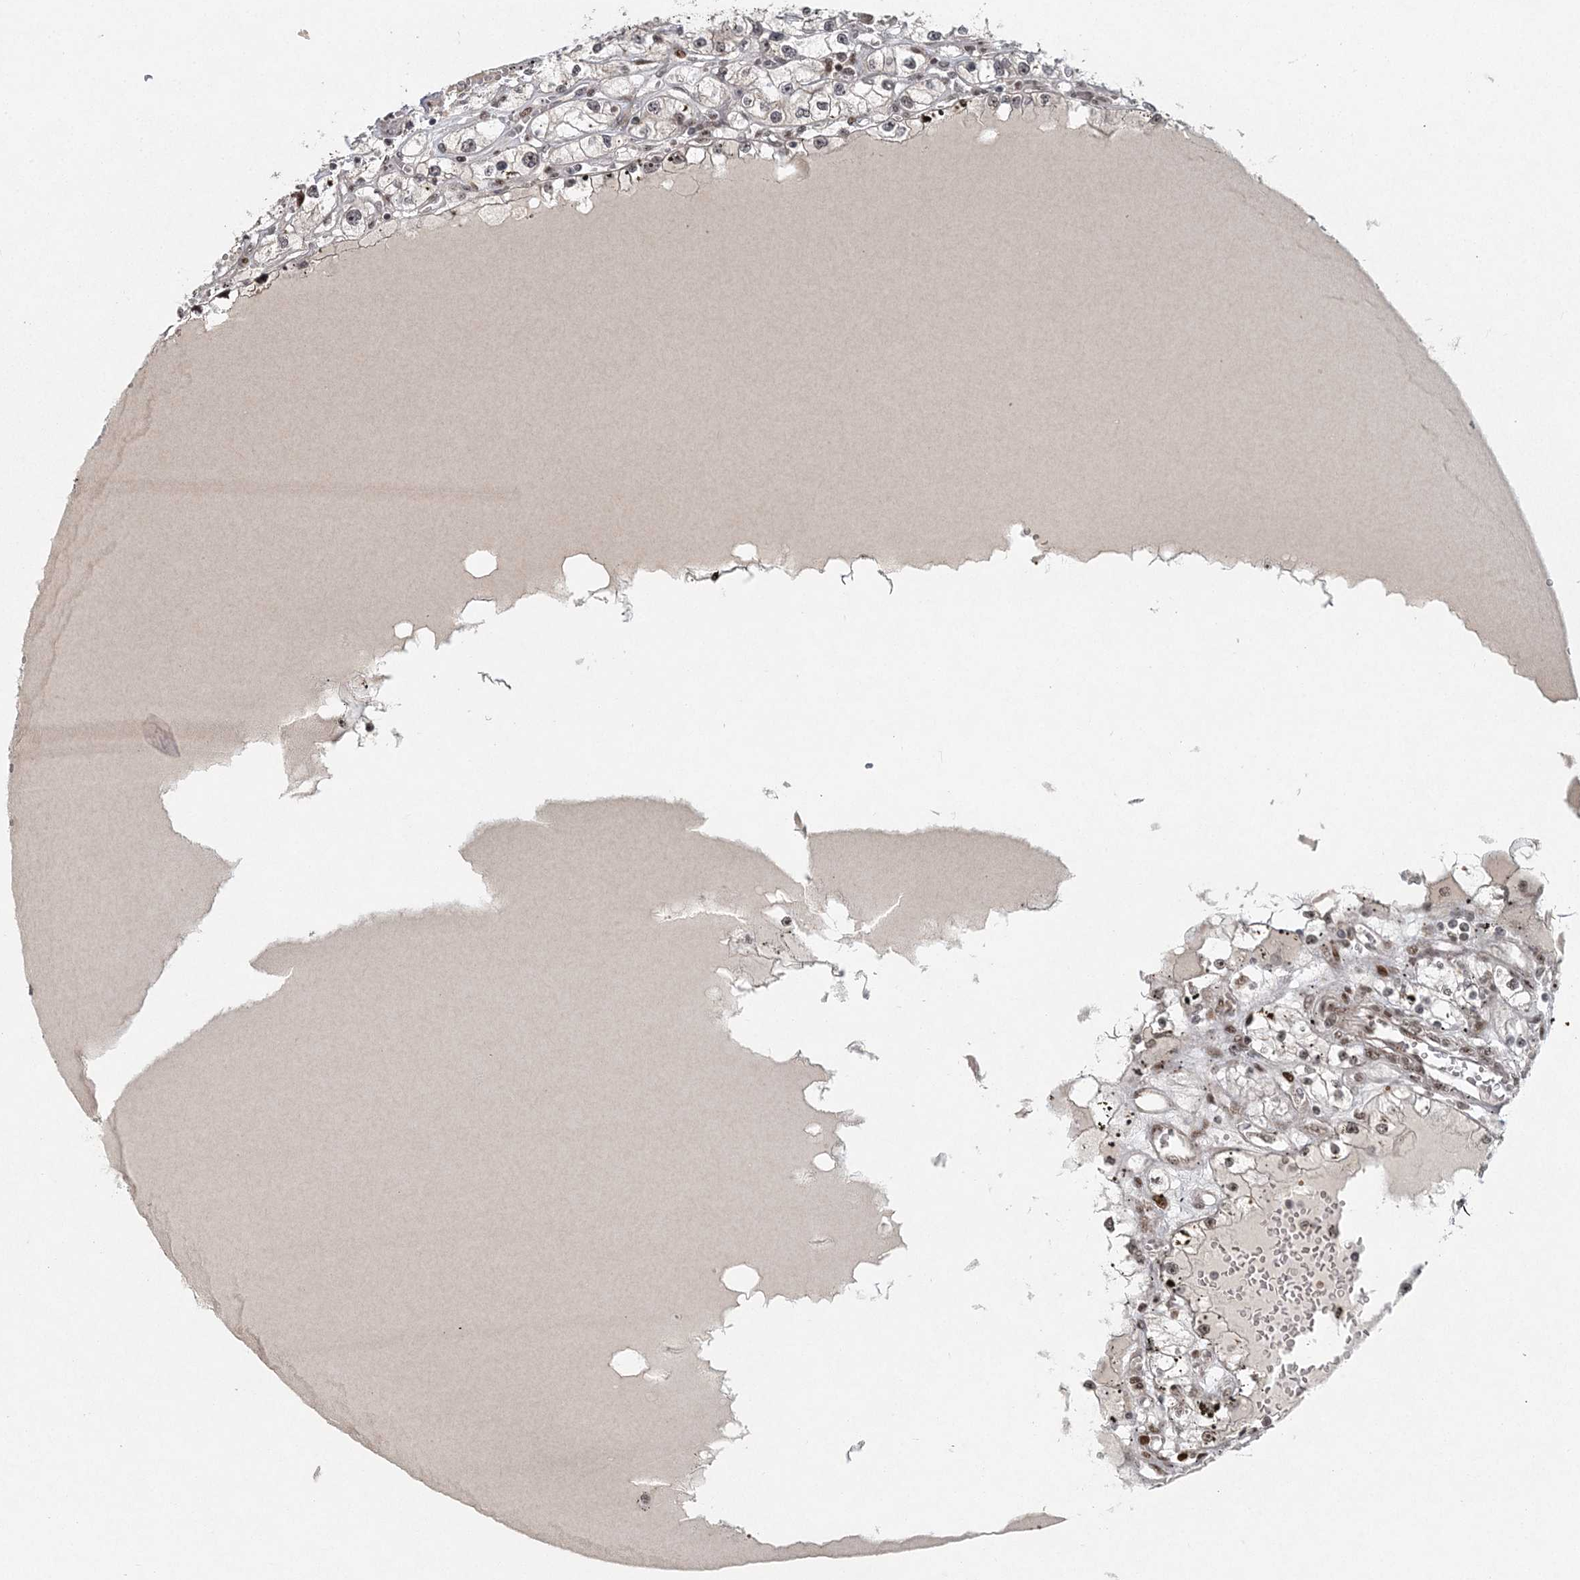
{"staining": {"intensity": "weak", "quantity": "25%-75%", "location": "nuclear"}, "tissue": "renal cancer", "cell_type": "Tumor cells", "image_type": "cancer", "snomed": [{"axis": "morphology", "description": "Adenocarcinoma, NOS"}, {"axis": "topography", "description": "Kidney"}], "caption": "Immunohistochemistry (DAB) staining of human adenocarcinoma (renal) displays weak nuclear protein staining in approximately 25%-75% of tumor cells.", "gene": "CWC22", "patient": {"sex": "male", "age": 56}}